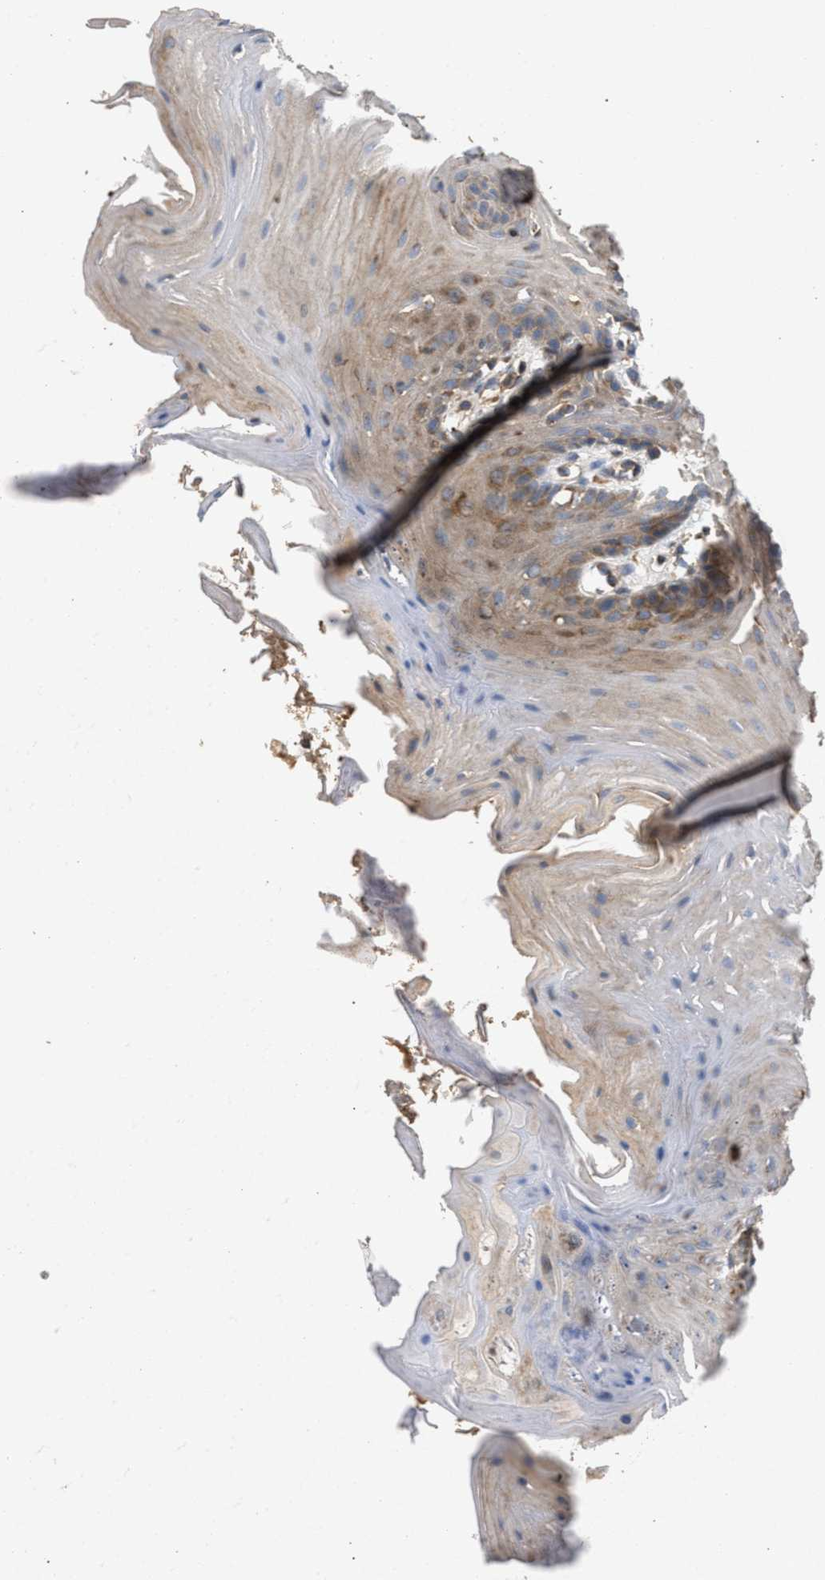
{"staining": {"intensity": "moderate", "quantity": ">75%", "location": "cytoplasmic/membranous"}, "tissue": "oral mucosa", "cell_type": "Squamous epithelial cells", "image_type": "normal", "snomed": [{"axis": "morphology", "description": "Normal tissue, NOS"}, {"axis": "morphology", "description": "Squamous cell carcinoma, NOS"}, {"axis": "topography", "description": "Oral tissue"}, {"axis": "topography", "description": "Head-Neck"}], "caption": "High-power microscopy captured an IHC image of unremarkable oral mucosa, revealing moderate cytoplasmic/membranous expression in approximately >75% of squamous epithelial cells. (Brightfield microscopy of DAB IHC at high magnification).", "gene": "TACO1", "patient": {"sex": "male", "age": 71}}